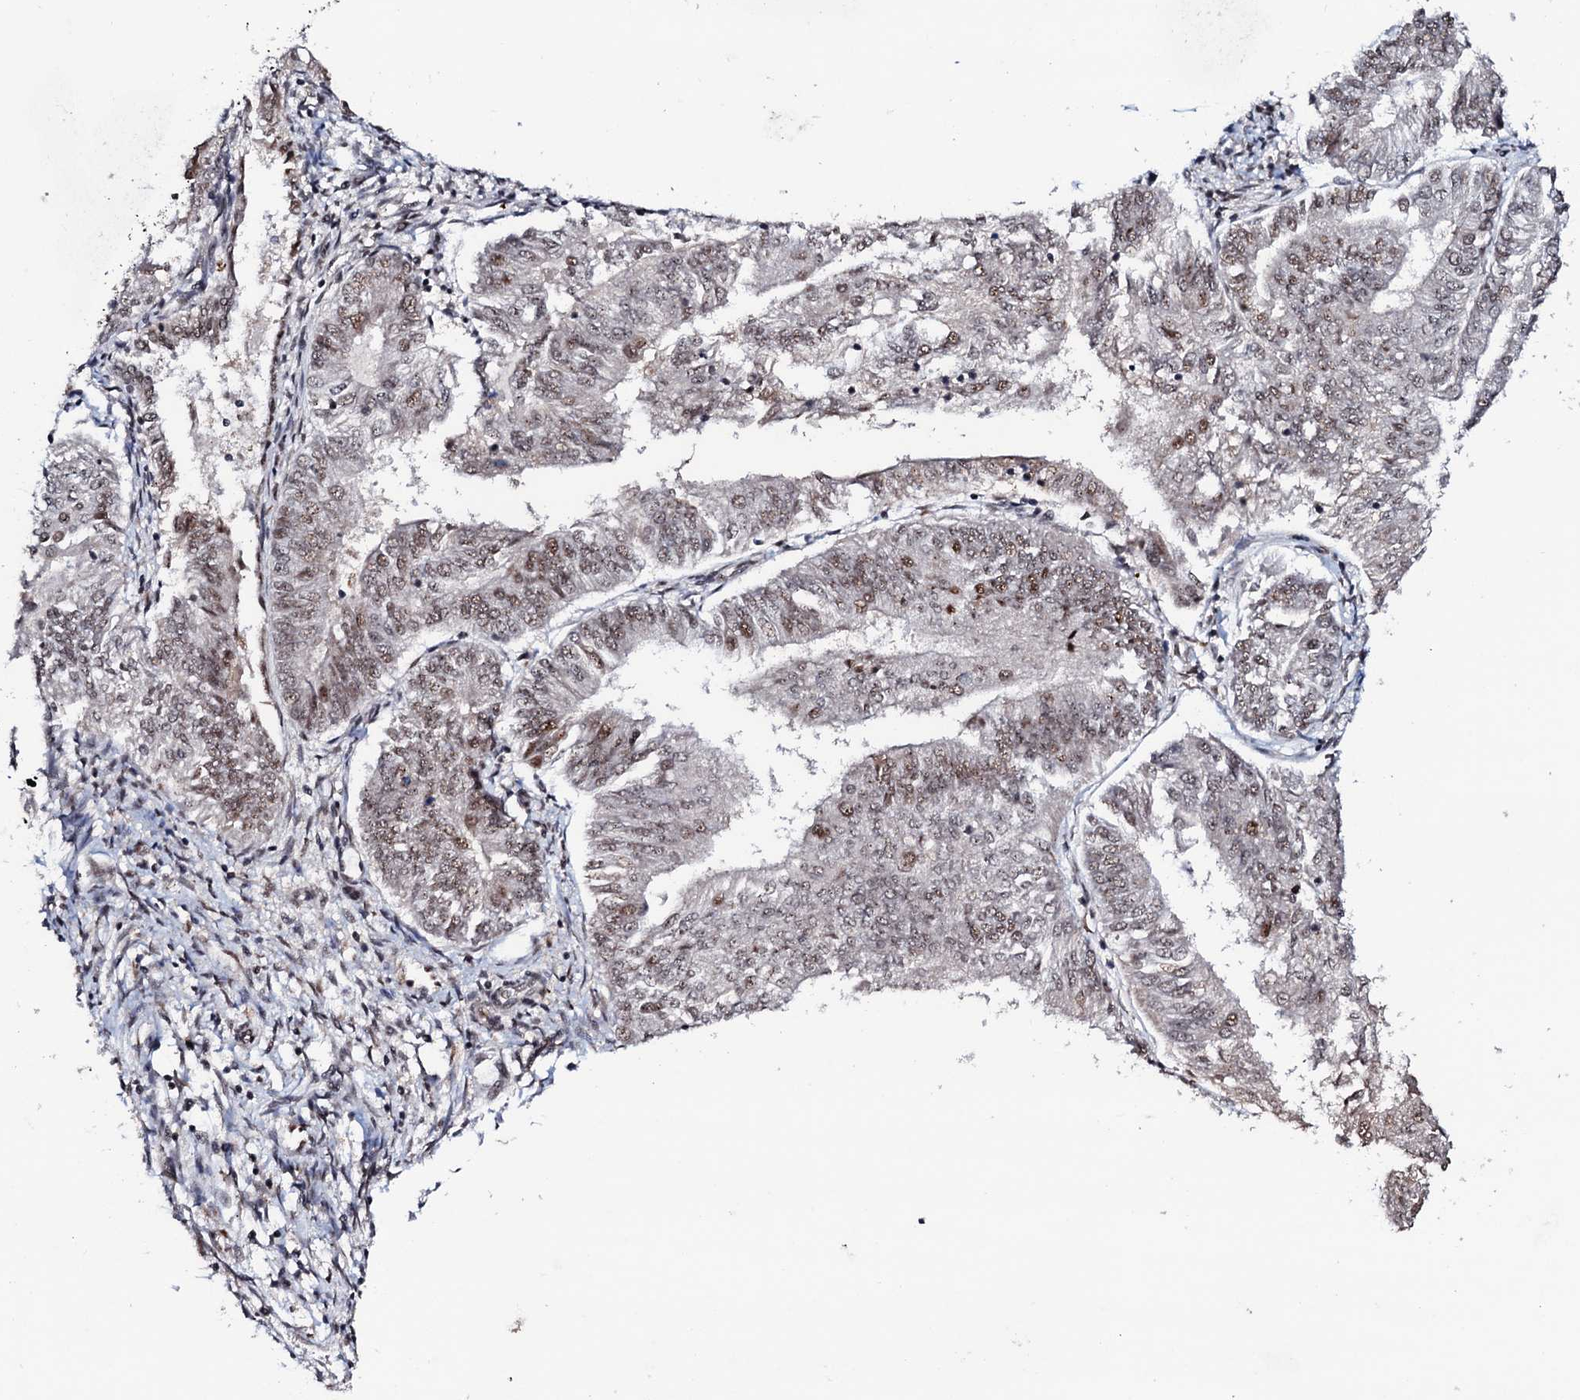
{"staining": {"intensity": "moderate", "quantity": ">75%", "location": "nuclear"}, "tissue": "endometrial cancer", "cell_type": "Tumor cells", "image_type": "cancer", "snomed": [{"axis": "morphology", "description": "Adenocarcinoma, NOS"}, {"axis": "topography", "description": "Endometrium"}], "caption": "A histopathology image of endometrial adenocarcinoma stained for a protein demonstrates moderate nuclear brown staining in tumor cells.", "gene": "PRPF18", "patient": {"sex": "female", "age": 58}}